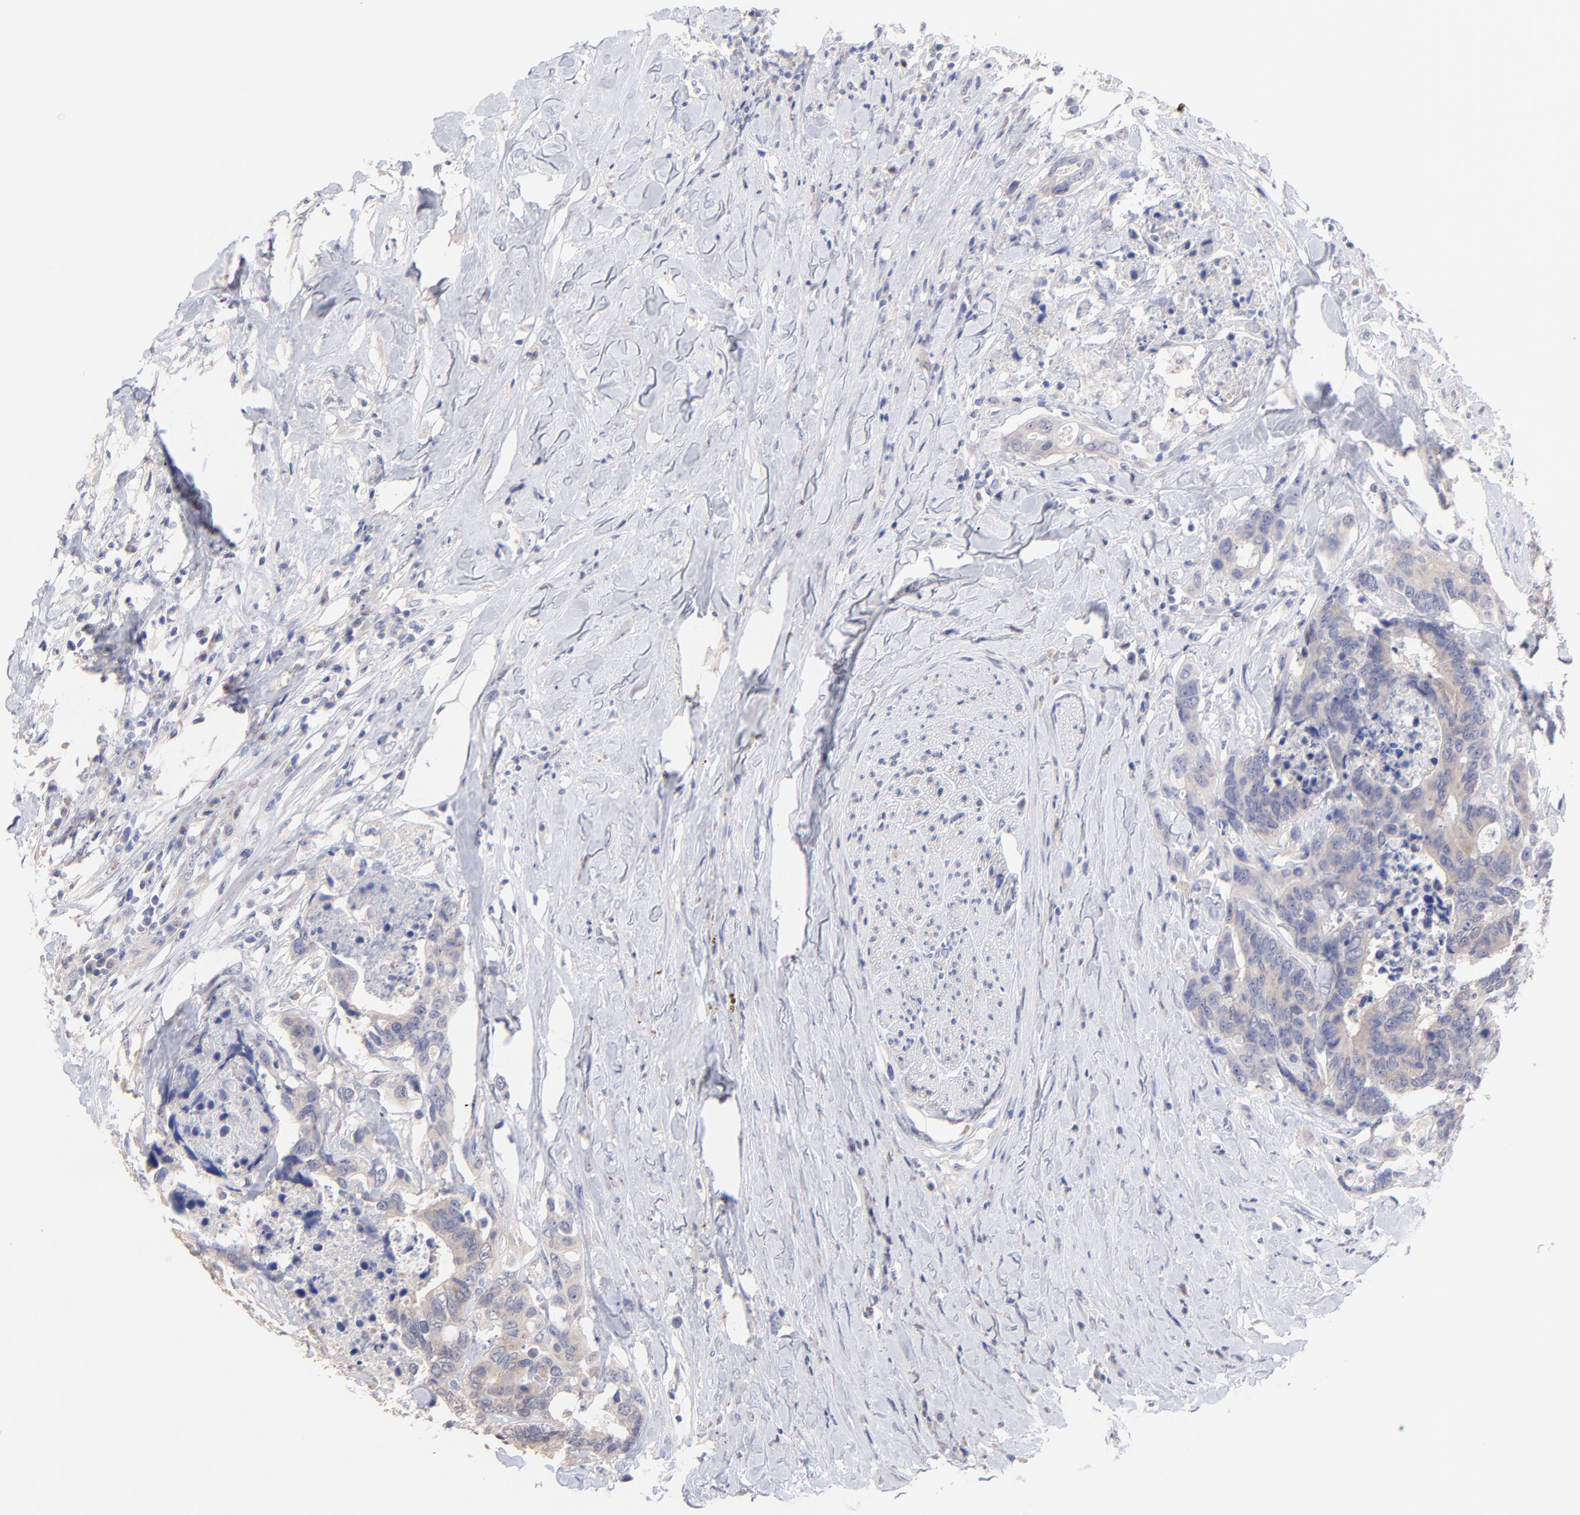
{"staining": {"intensity": "weak", "quantity": ">75%", "location": "cytoplasmic/membranous"}, "tissue": "colorectal cancer", "cell_type": "Tumor cells", "image_type": "cancer", "snomed": [{"axis": "morphology", "description": "Adenocarcinoma, NOS"}, {"axis": "topography", "description": "Rectum"}], "caption": "Adenocarcinoma (colorectal) was stained to show a protein in brown. There is low levels of weak cytoplasmic/membranous expression in approximately >75% of tumor cells. Immunohistochemistry (ihc) stains the protein of interest in brown and the nuclei are stained blue.", "gene": "CFAP57", "patient": {"sex": "male", "age": 55}}